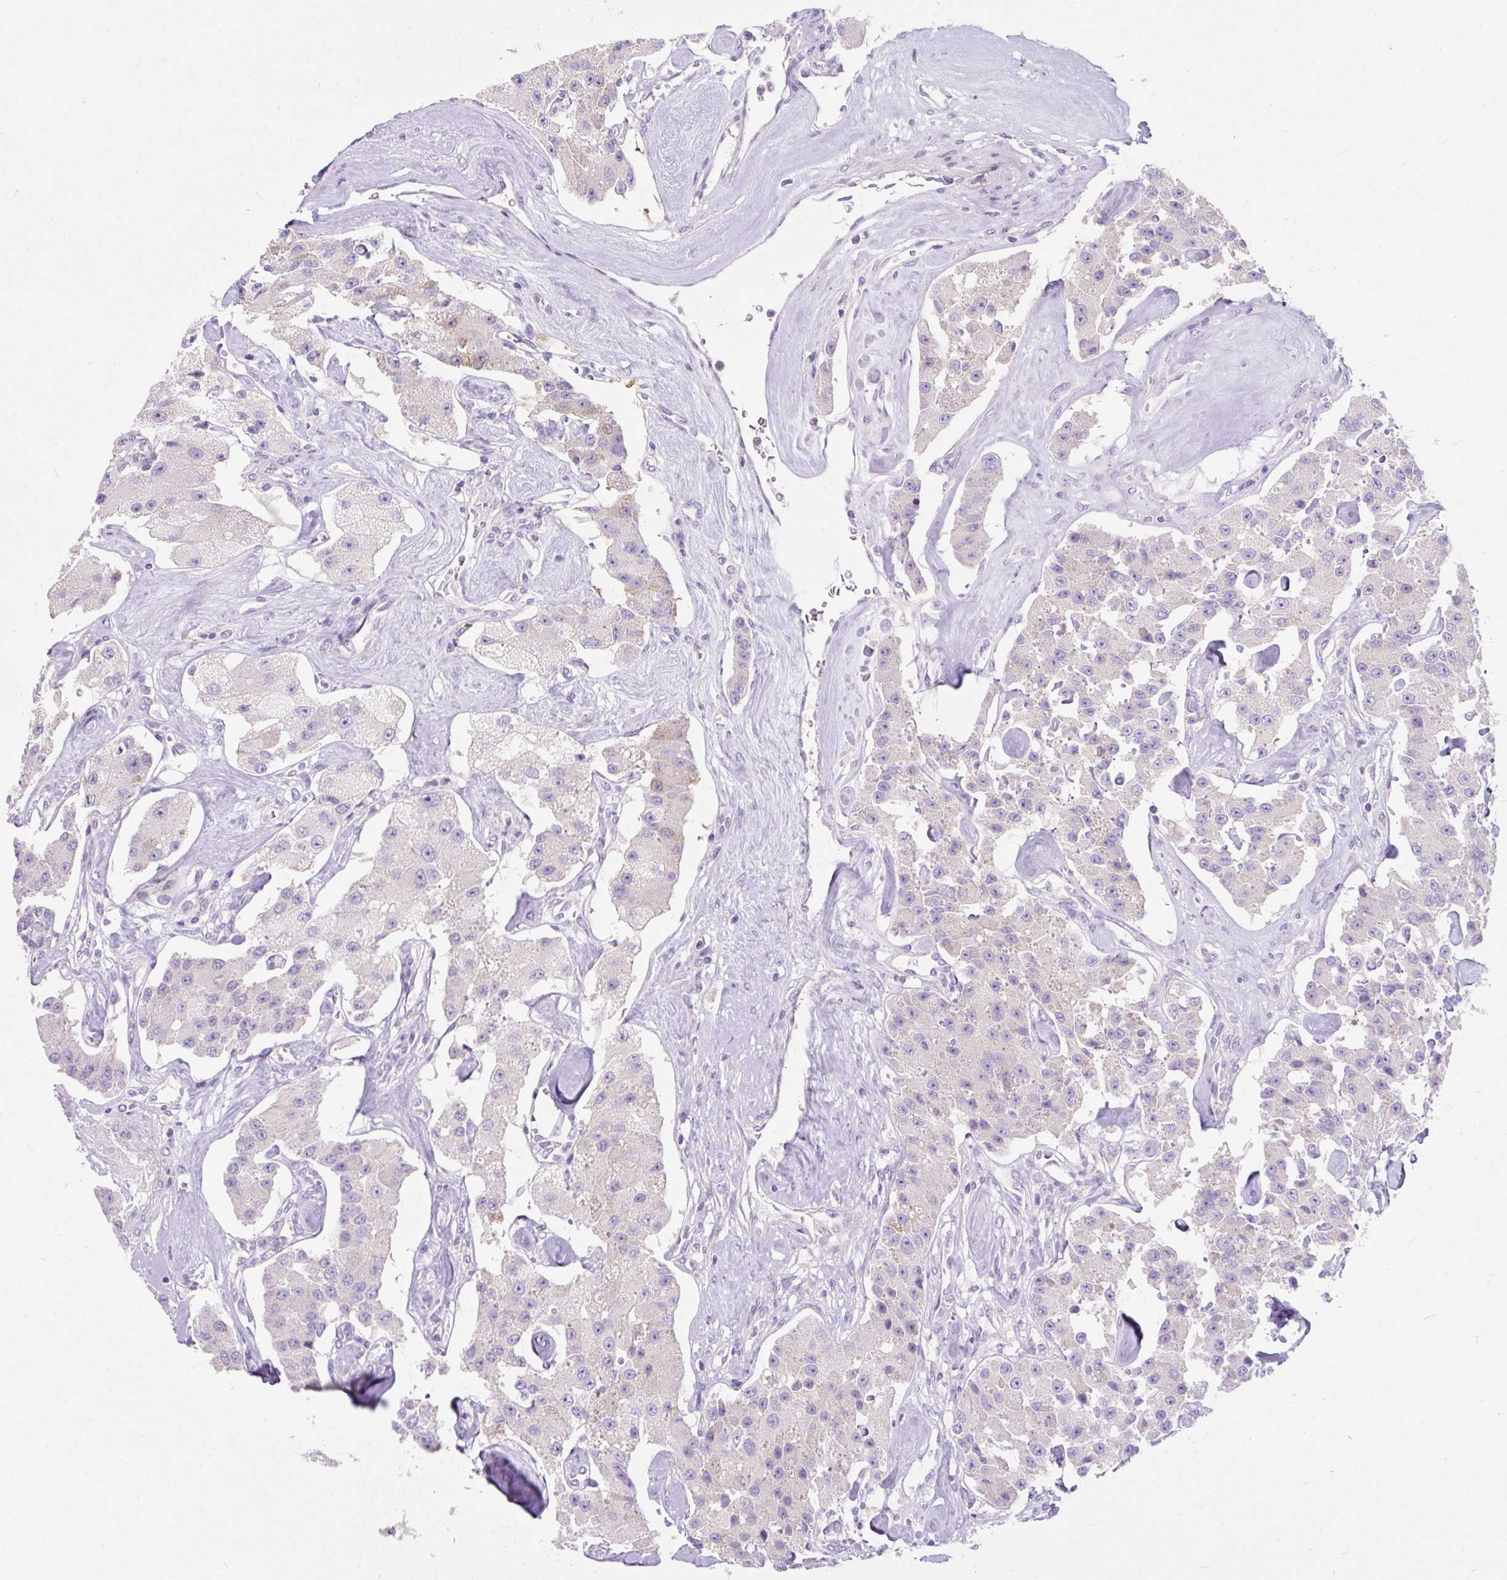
{"staining": {"intensity": "negative", "quantity": "none", "location": "none"}, "tissue": "carcinoid", "cell_type": "Tumor cells", "image_type": "cancer", "snomed": [{"axis": "morphology", "description": "Carcinoid, malignant, NOS"}, {"axis": "topography", "description": "Pancreas"}], "caption": "Photomicrograph shows no significant protein staining in tumor cells of carcinoid (malignant).", "gene": "SUSD5", "patient": {"sex": "male", "age": 41}}